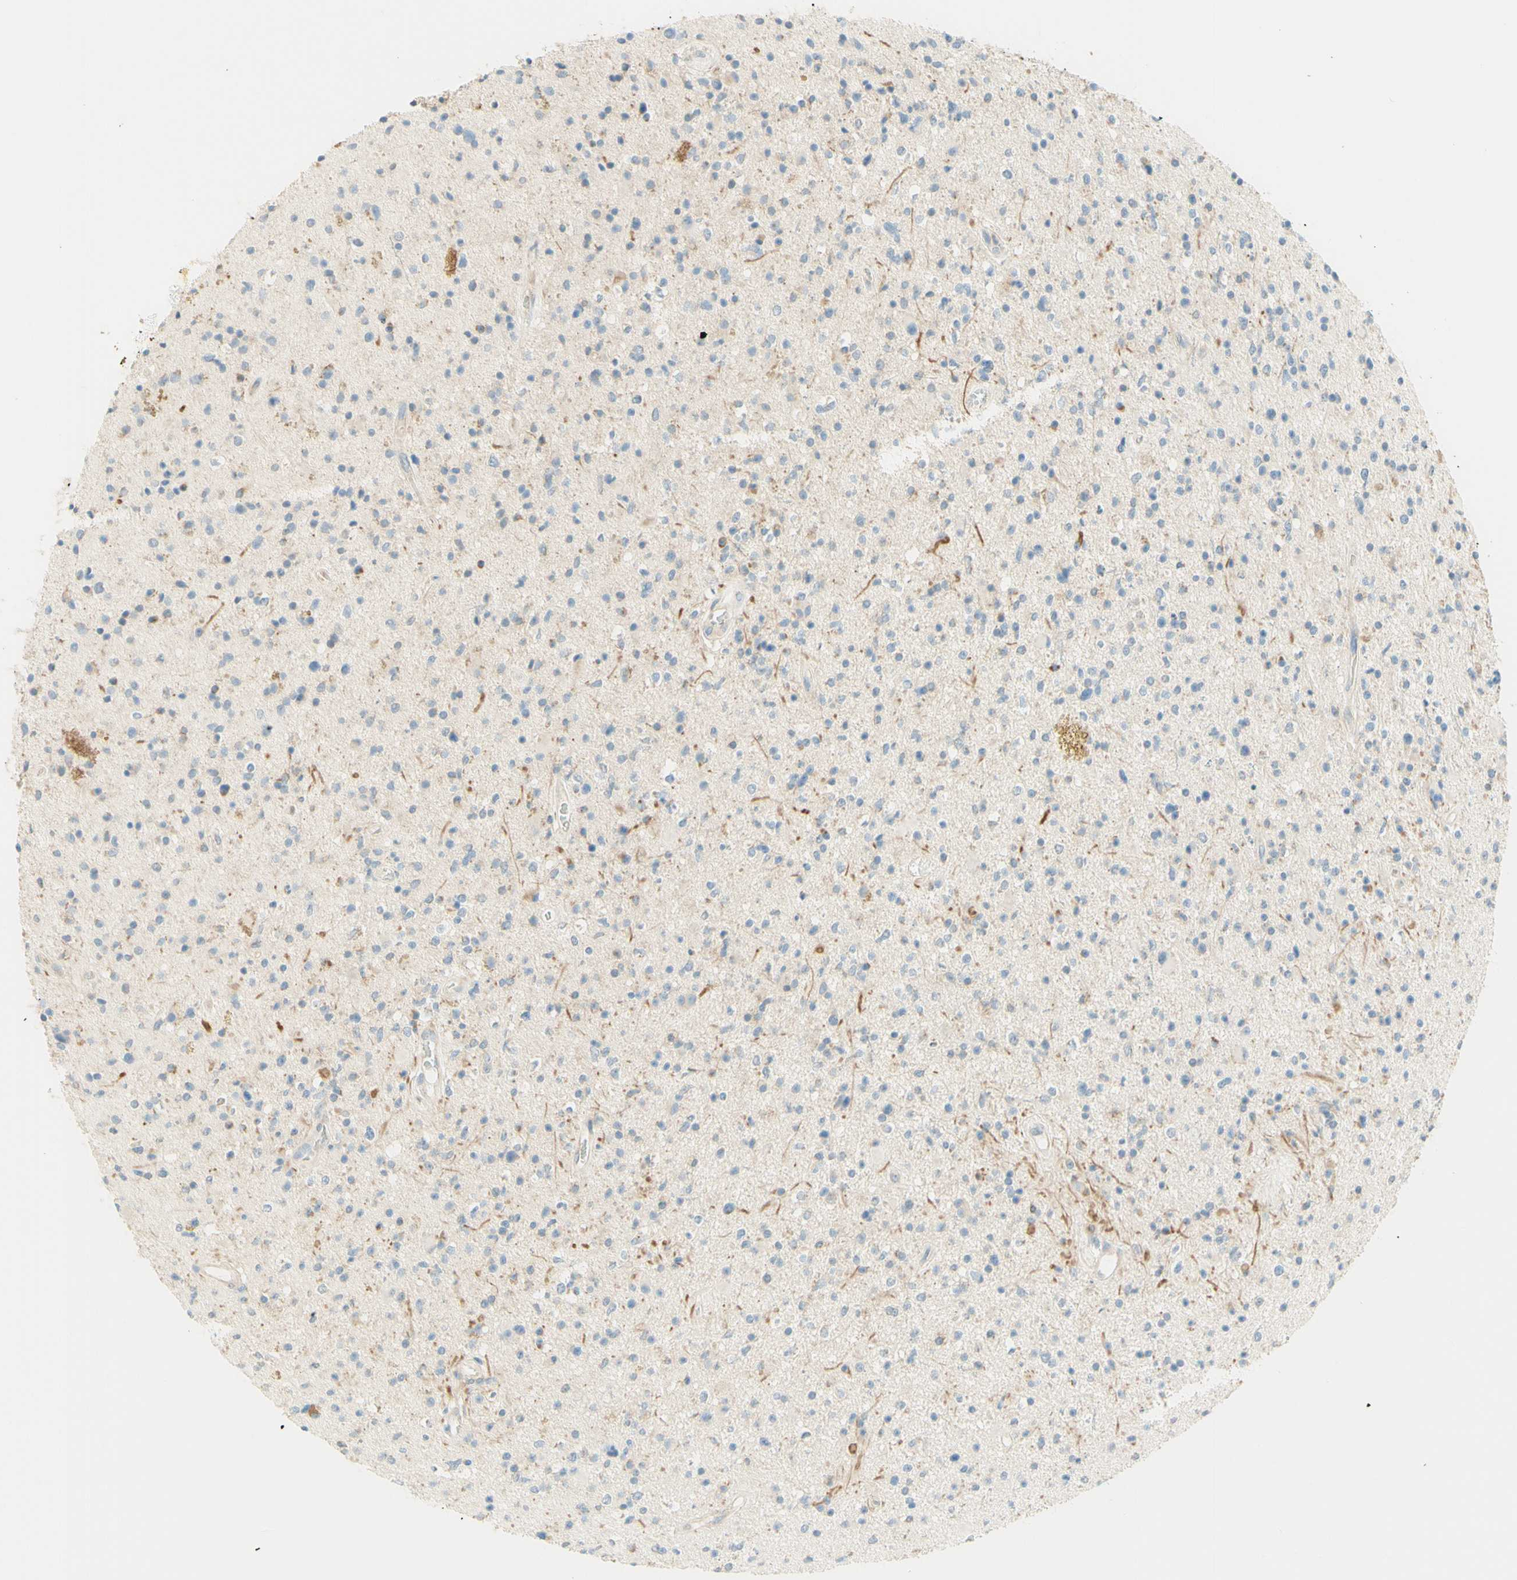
{"staining": {"intensity": "moderate", "quantity": "<25%", "location": "cytoplasmic/membranous"}, "tissue": "glioma", "cell_type": "Tumor cells", "image_type": "cancer", "snomed": [{"axis": "morphology", "description": "Glioma, malignant, High grade"}, {"axis": "topography", "description": "Brain"}], "caption": "This histopathology image demonstrates malignant high-grade glioma stained with immunohistochemistry to label a protein in brown. The cytoplasmic/membranous of tumor cells show moderate positivity for the protein. Nuclei are counter-stained blue.", "gene": "PROM1", "patient": {"sex": "male", "age": 33}}